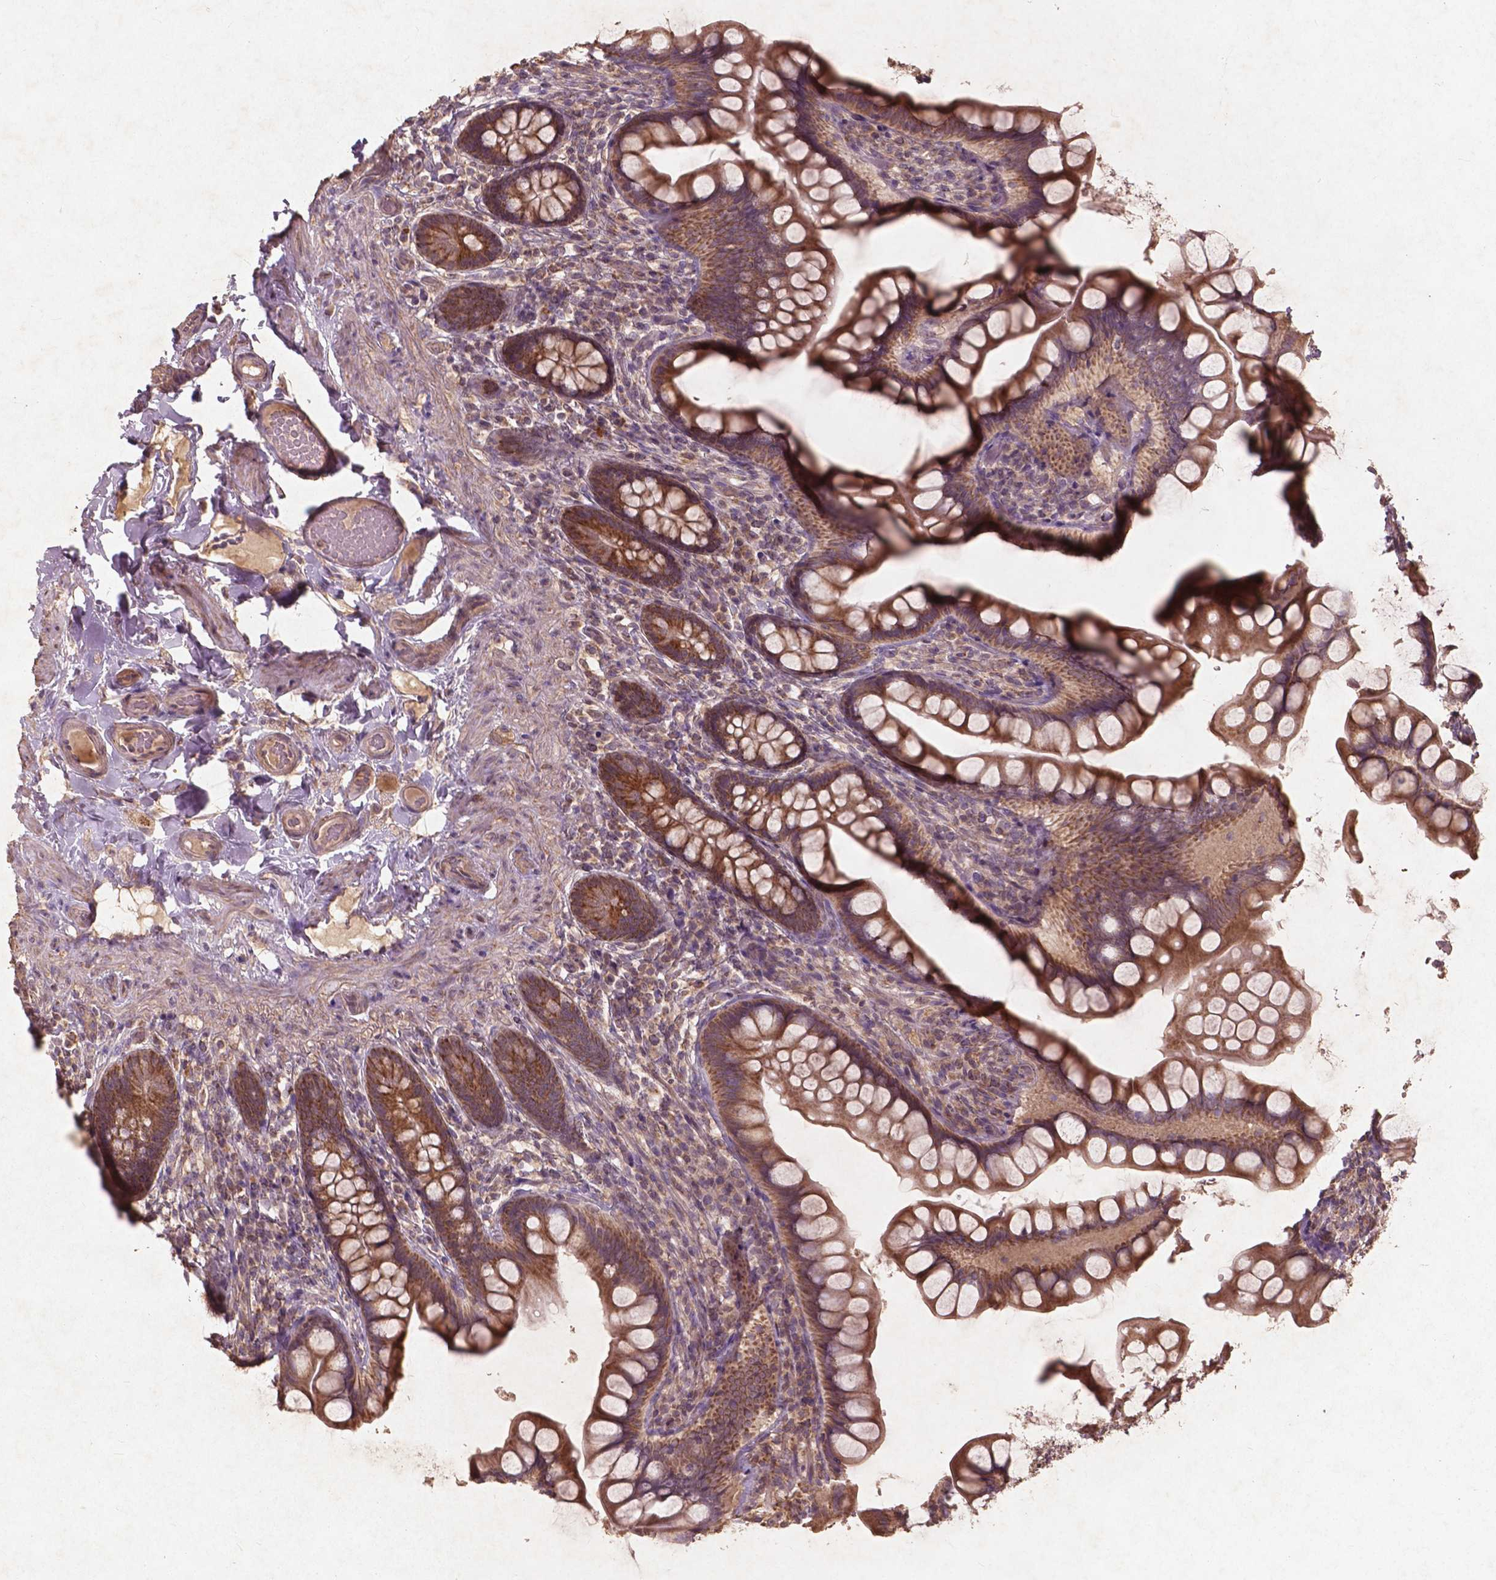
{"staining": {"intensity": "moderate", "quantity": ">75%", "location": "cytoplasmic/membranous"}, "tissue": "small intestine", "cell_type": "Glandular cells", "image_type": "normal", "snomed": [{"axis": "morphology", "description": "Normal tissue, NOS"}, {"axis": "topography", "description": "Small intestine"}], "caption": "Protein staining by immunohistochemistry exhibits moderate cytoplasmic/membranous positivity in about >75% of glandular cells in benign small intestine.", "gene": "ST6GALNAC5", "patient": {"sex": "male", "age": 70}}